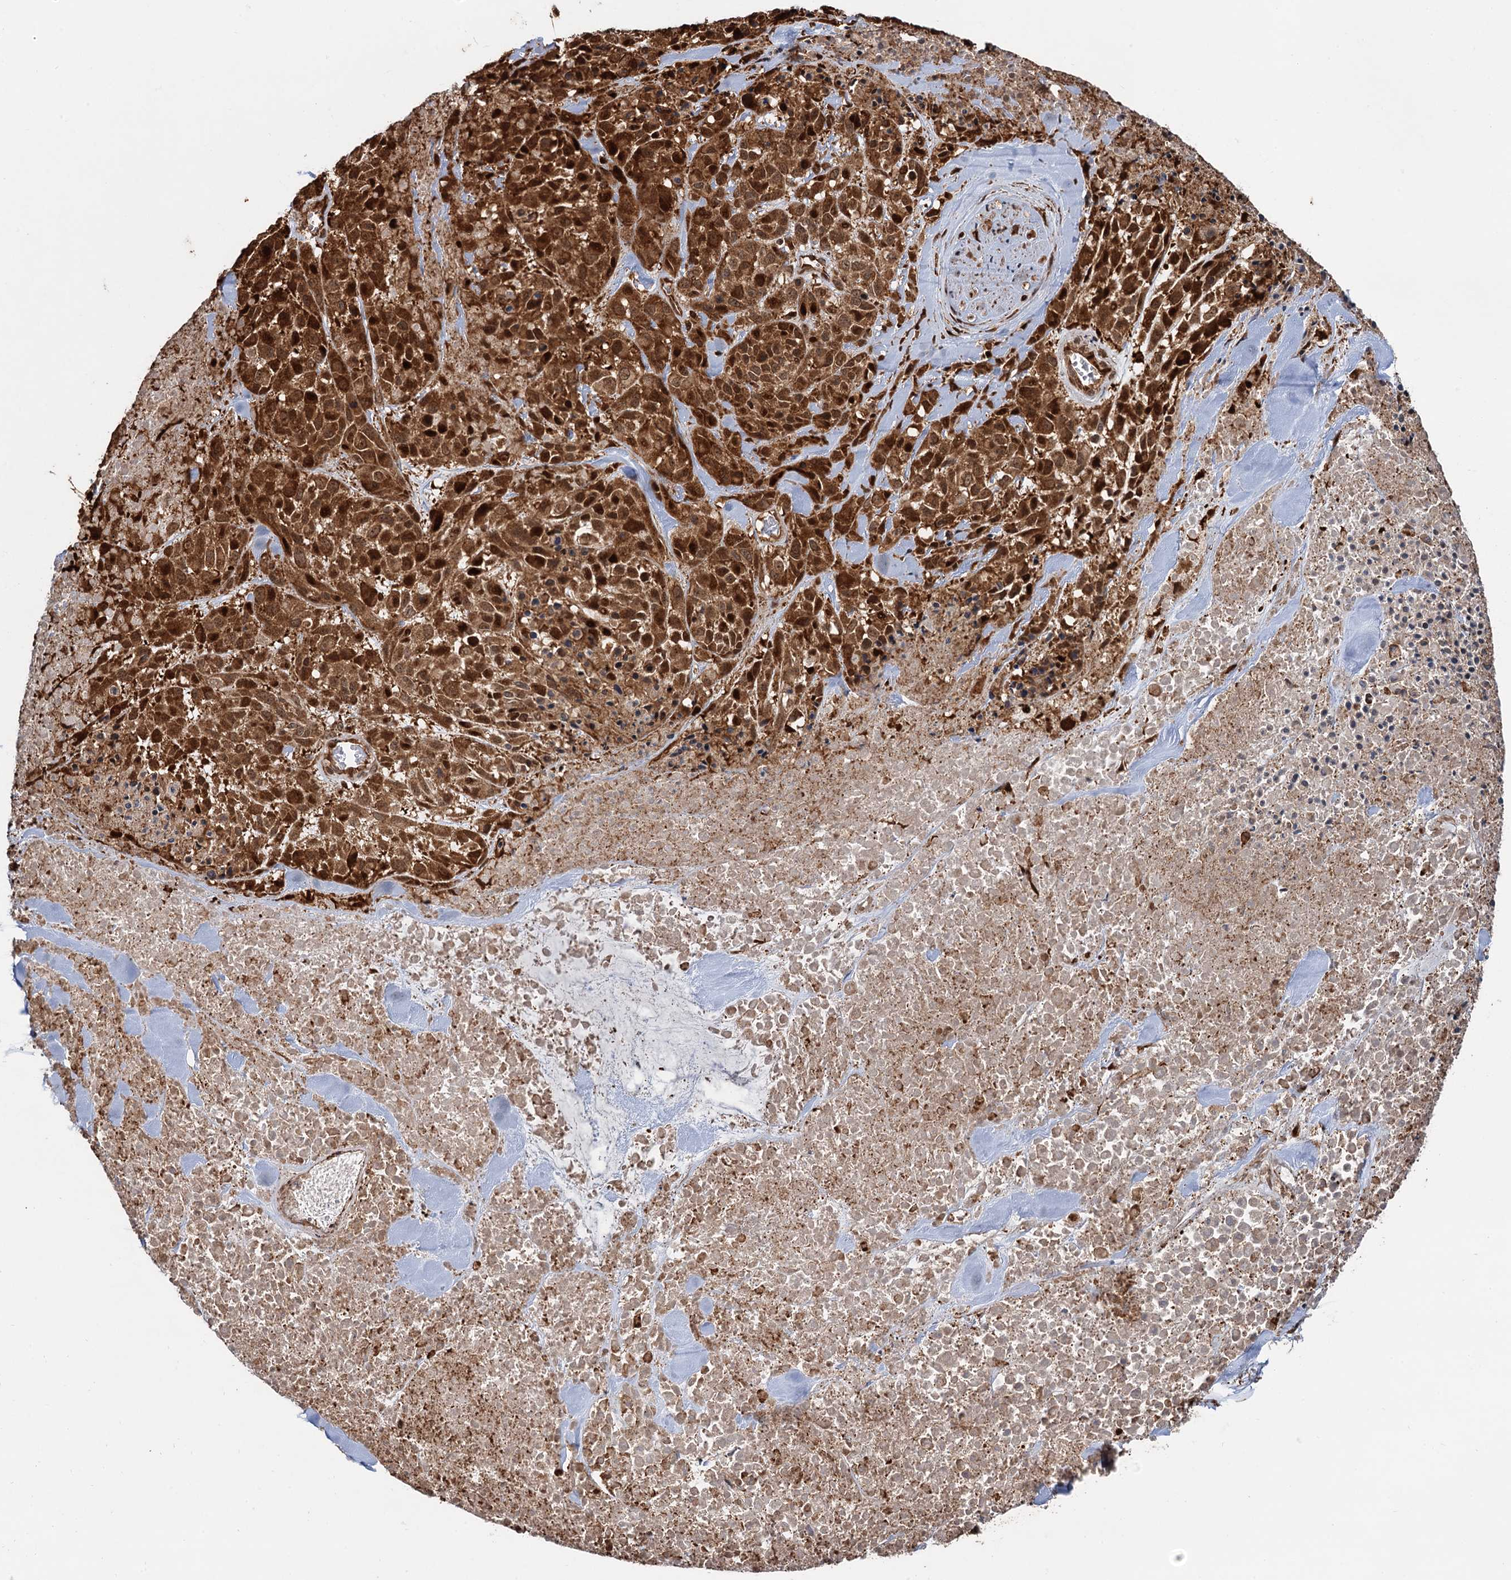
{"staining": {"intensity": "strong", "quantity": ">75%", "location": "cytoplasmic/membranous,nuclear"}, "tissue": "melanoma", "cell_type": "Tumor cells", "image_type": "cancer", "snomed": [{"axis": "morphology", "description": "Malignant melanoma, Metastatic site"}, {"axis": "topography", "description": "Skin"}], "caption": "IHC histopathology image of neoplastic tissue: melanoma stained using IHC reveals high levels of strong protein expression localized specifically in the cytoplasmic/membranous and nuclear of tumor cells, appearing as a cytoplasmic/membranous and nuclear brown color.", "gene": "SNRNP25", "patient": {"sex": "female", "age": 81}}